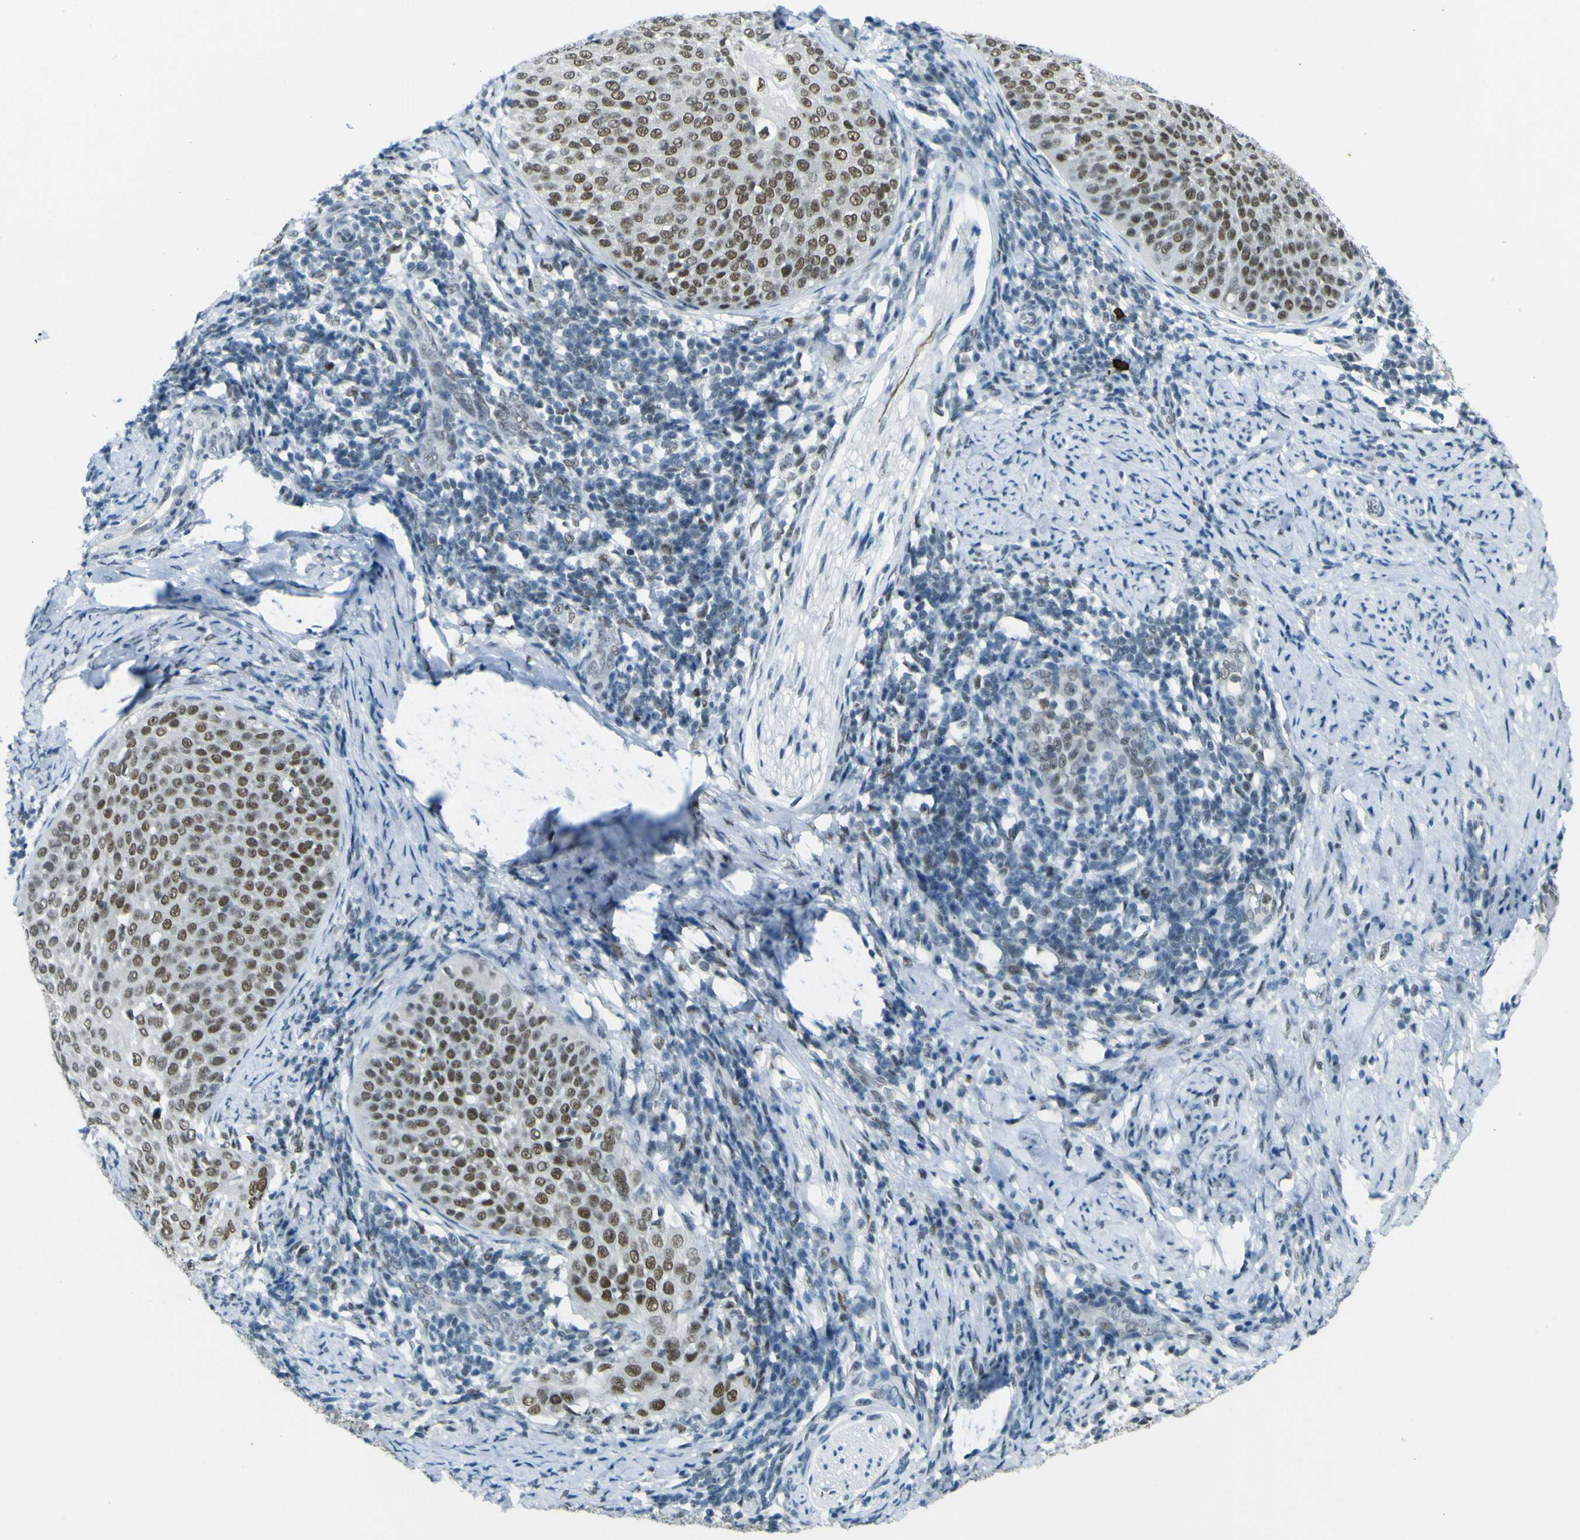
{"staining": {"intensity": "weak", "quantity": "25%-75%", "location": "nuclear"}, "tissue": "cervical cancer", "cell_type": "Tumor cells", "image_type": "cancer", "snomed": [{"axis": "morphology", "description": "Squamous cell carcinoma, NOS"}, {"axis": "topography", "description": "Cervix"}], "caption": "Cervical cancer stained for a protein shows weak nuclear positivity in tumor cells.", "gene": "CEBPG", "patient": {"sex": "female", "age": 51}}